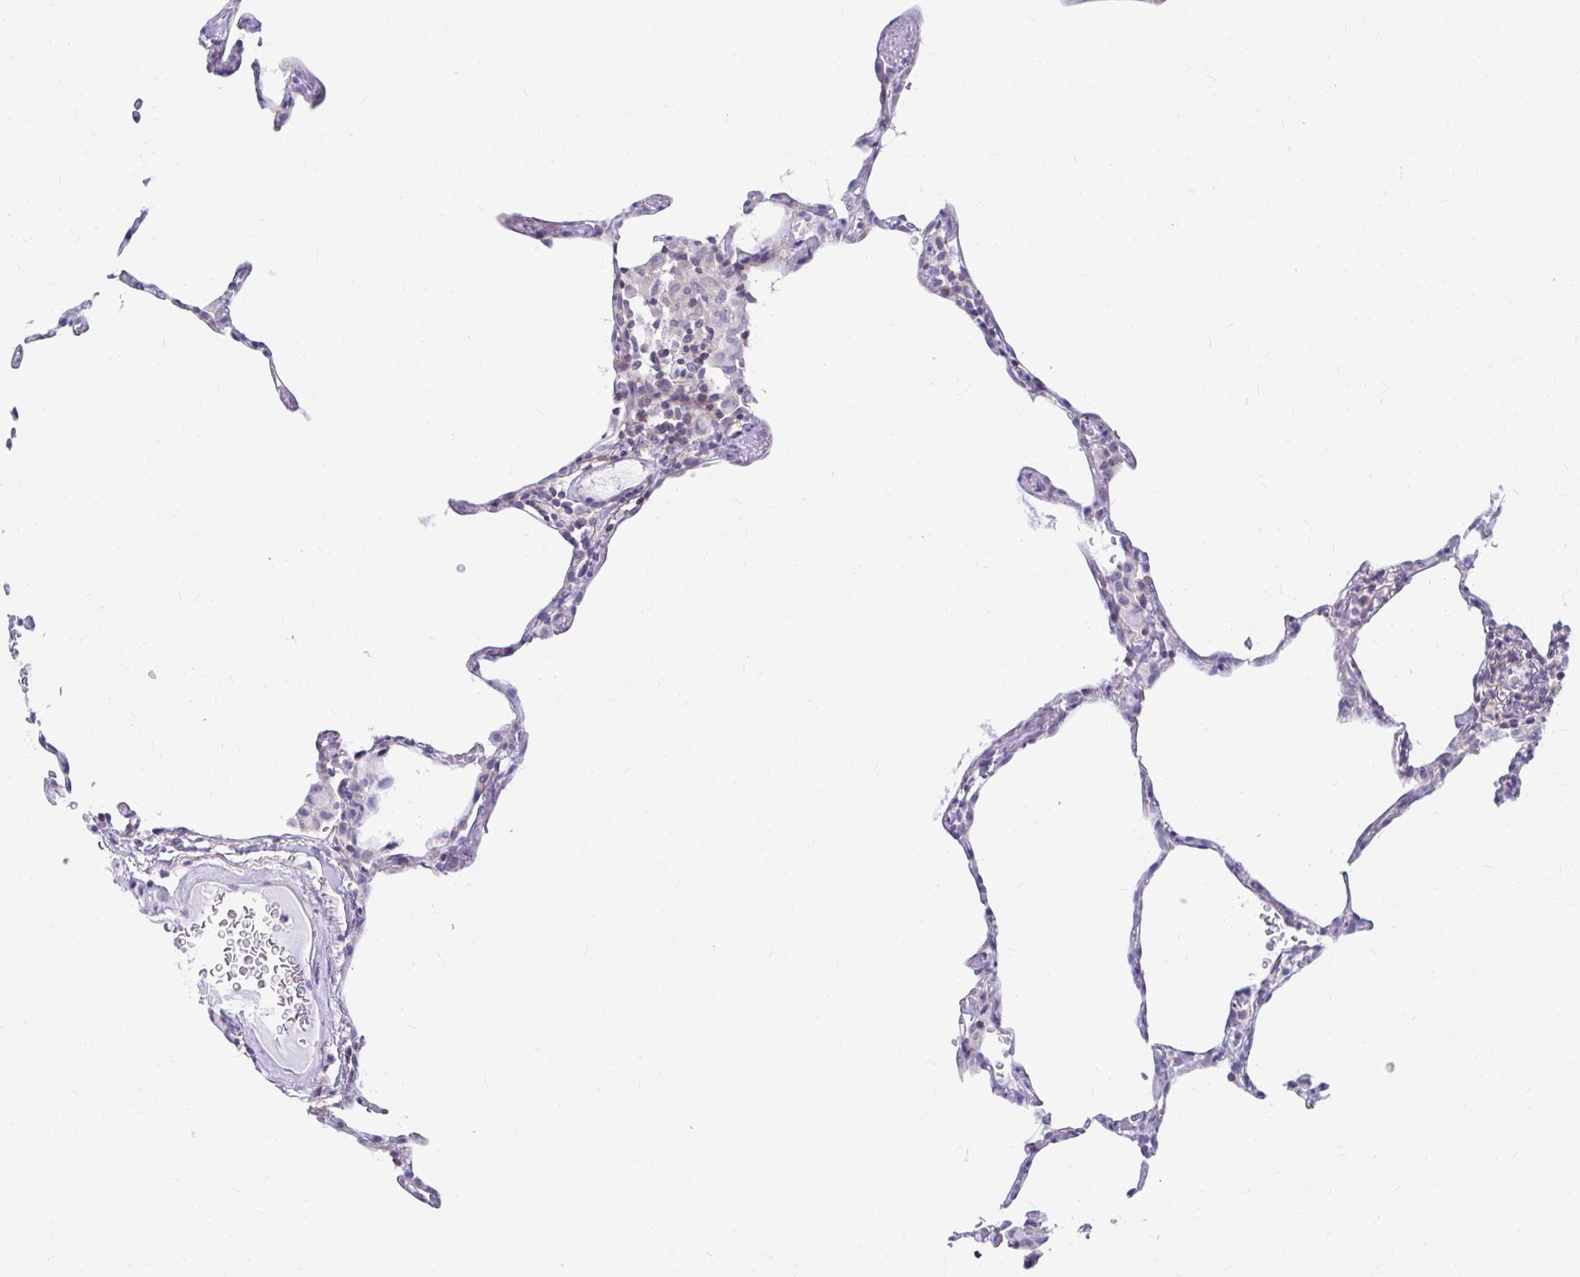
{"staining": {"intensity": "negative", "quantity": "none", "location": "none"}, "tissue": "lung", "cell_type": "Alveolar cells", "image_type": "normal", "snomed": [{"axis": "morphology", "description": "Normal tissue, NOS"}, {"axis": "topography", "description": "Lung"}], "caption": "A photomicrograph of lung stained for a protein demonstrates no brown staining in alveolar cells. (Stains: DAB (3,3'-diaminobenzidine) immunohistochemistry with hematoxylin counter stain, Microscopy: brightfield microscopy at high magnification).", "gene": "RADIL", "patient": {"sex": "female", "age": 57}}